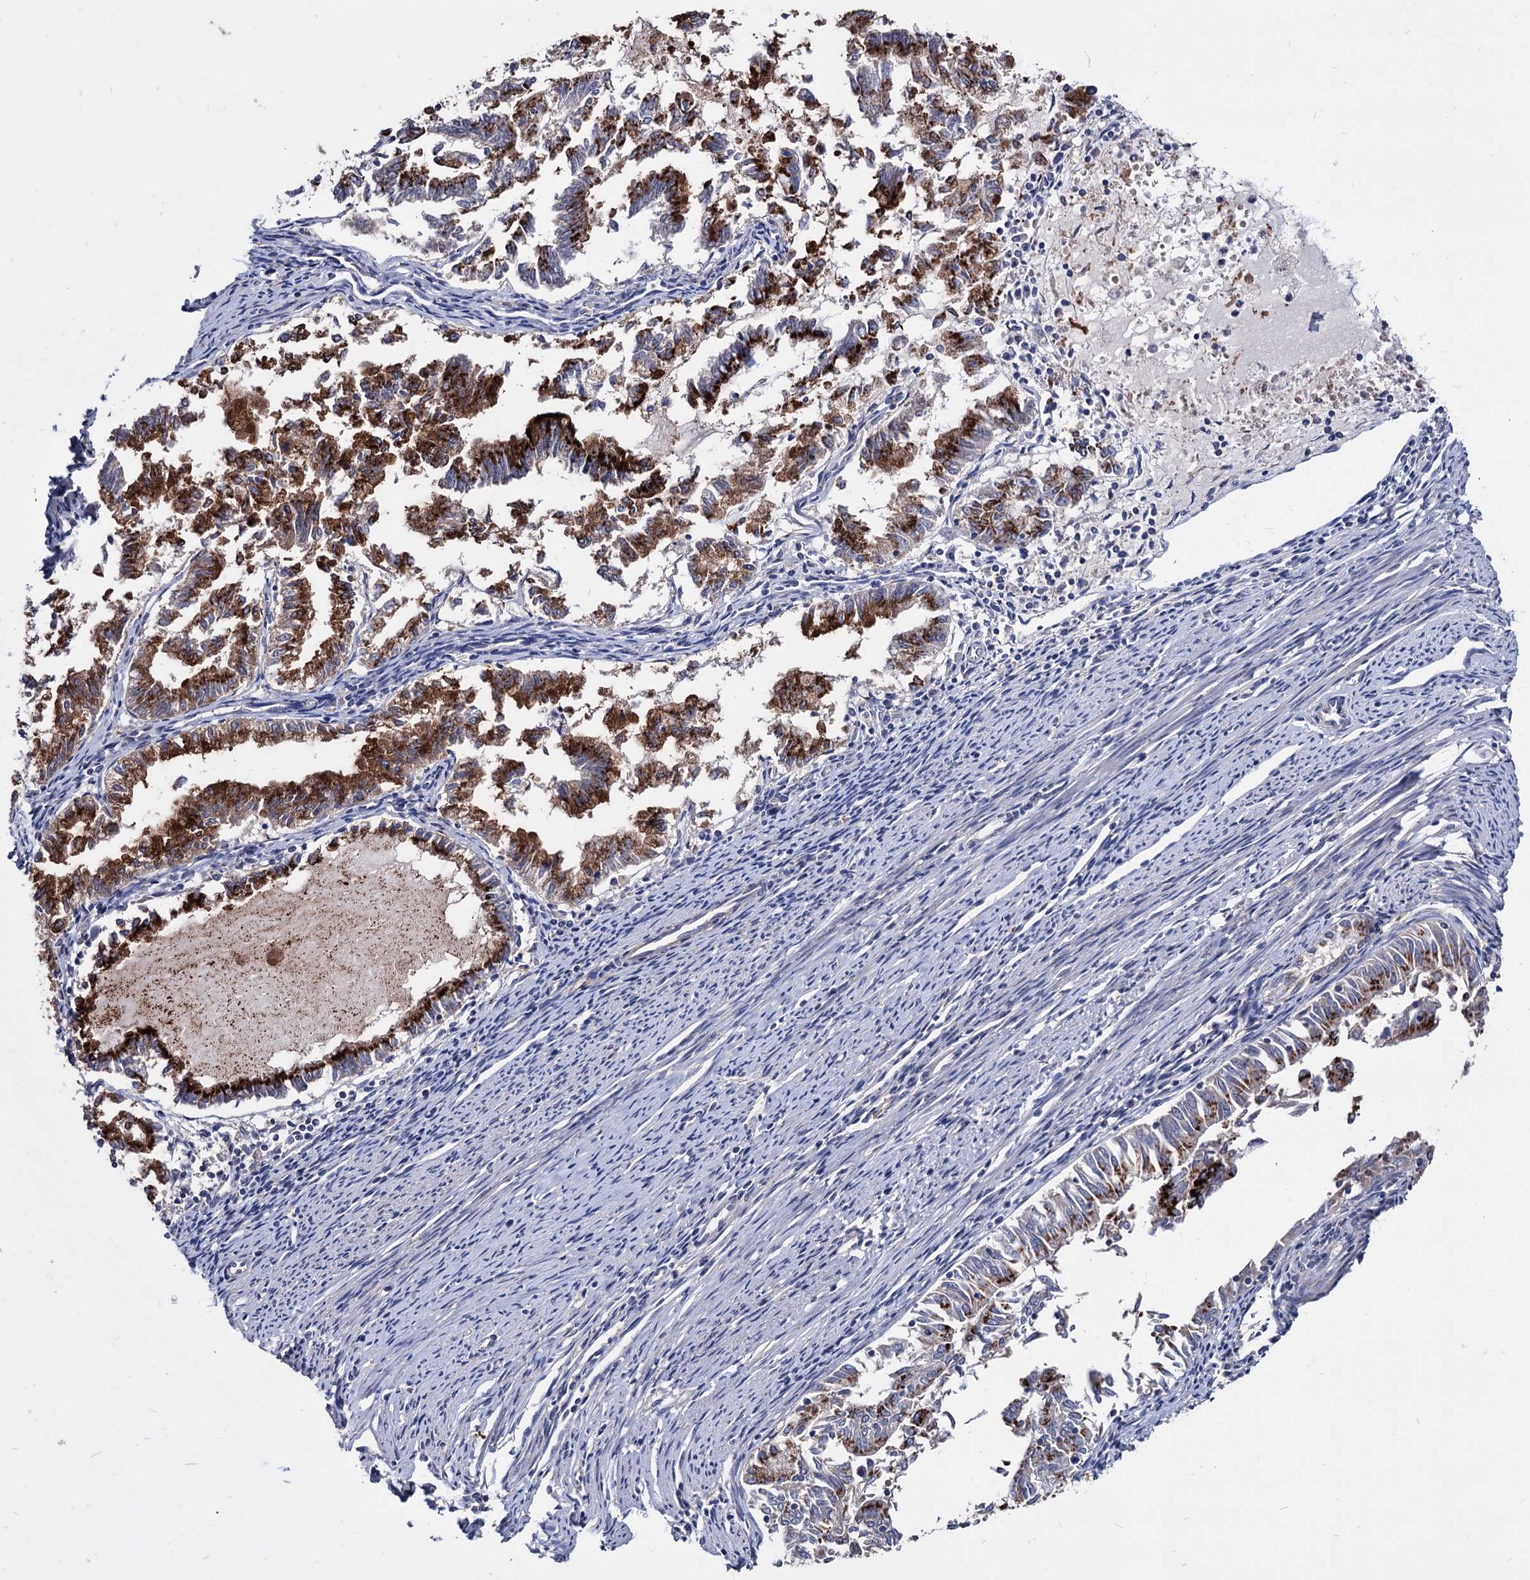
{"staining": {"intensity": "strong", "quantity": ">75%", "location": "cytoplasmic/membranous"}, "tissue": "endometrial cancer", "cell_type": "Tumor cells", "image_type": "cancer", "snomed": [{"axis": "morphology", "description": "Adenocarcinoma, NOS"}, {"axis": "topography", "description": "Endometrium"}], "caption": "Immunohistochemistry micrograph of neoplastic tissue: human adenocarcinoma (endometrial) stained using immunohistochemistry exhibits high levels of strong protein expression localized specifically in the cytoplasmic/membranous of tumor cells, appearing as a cytoplasmic/membranous brown color.", "gene": "ESD", "patient": {"sex": "female", "age": 79}}